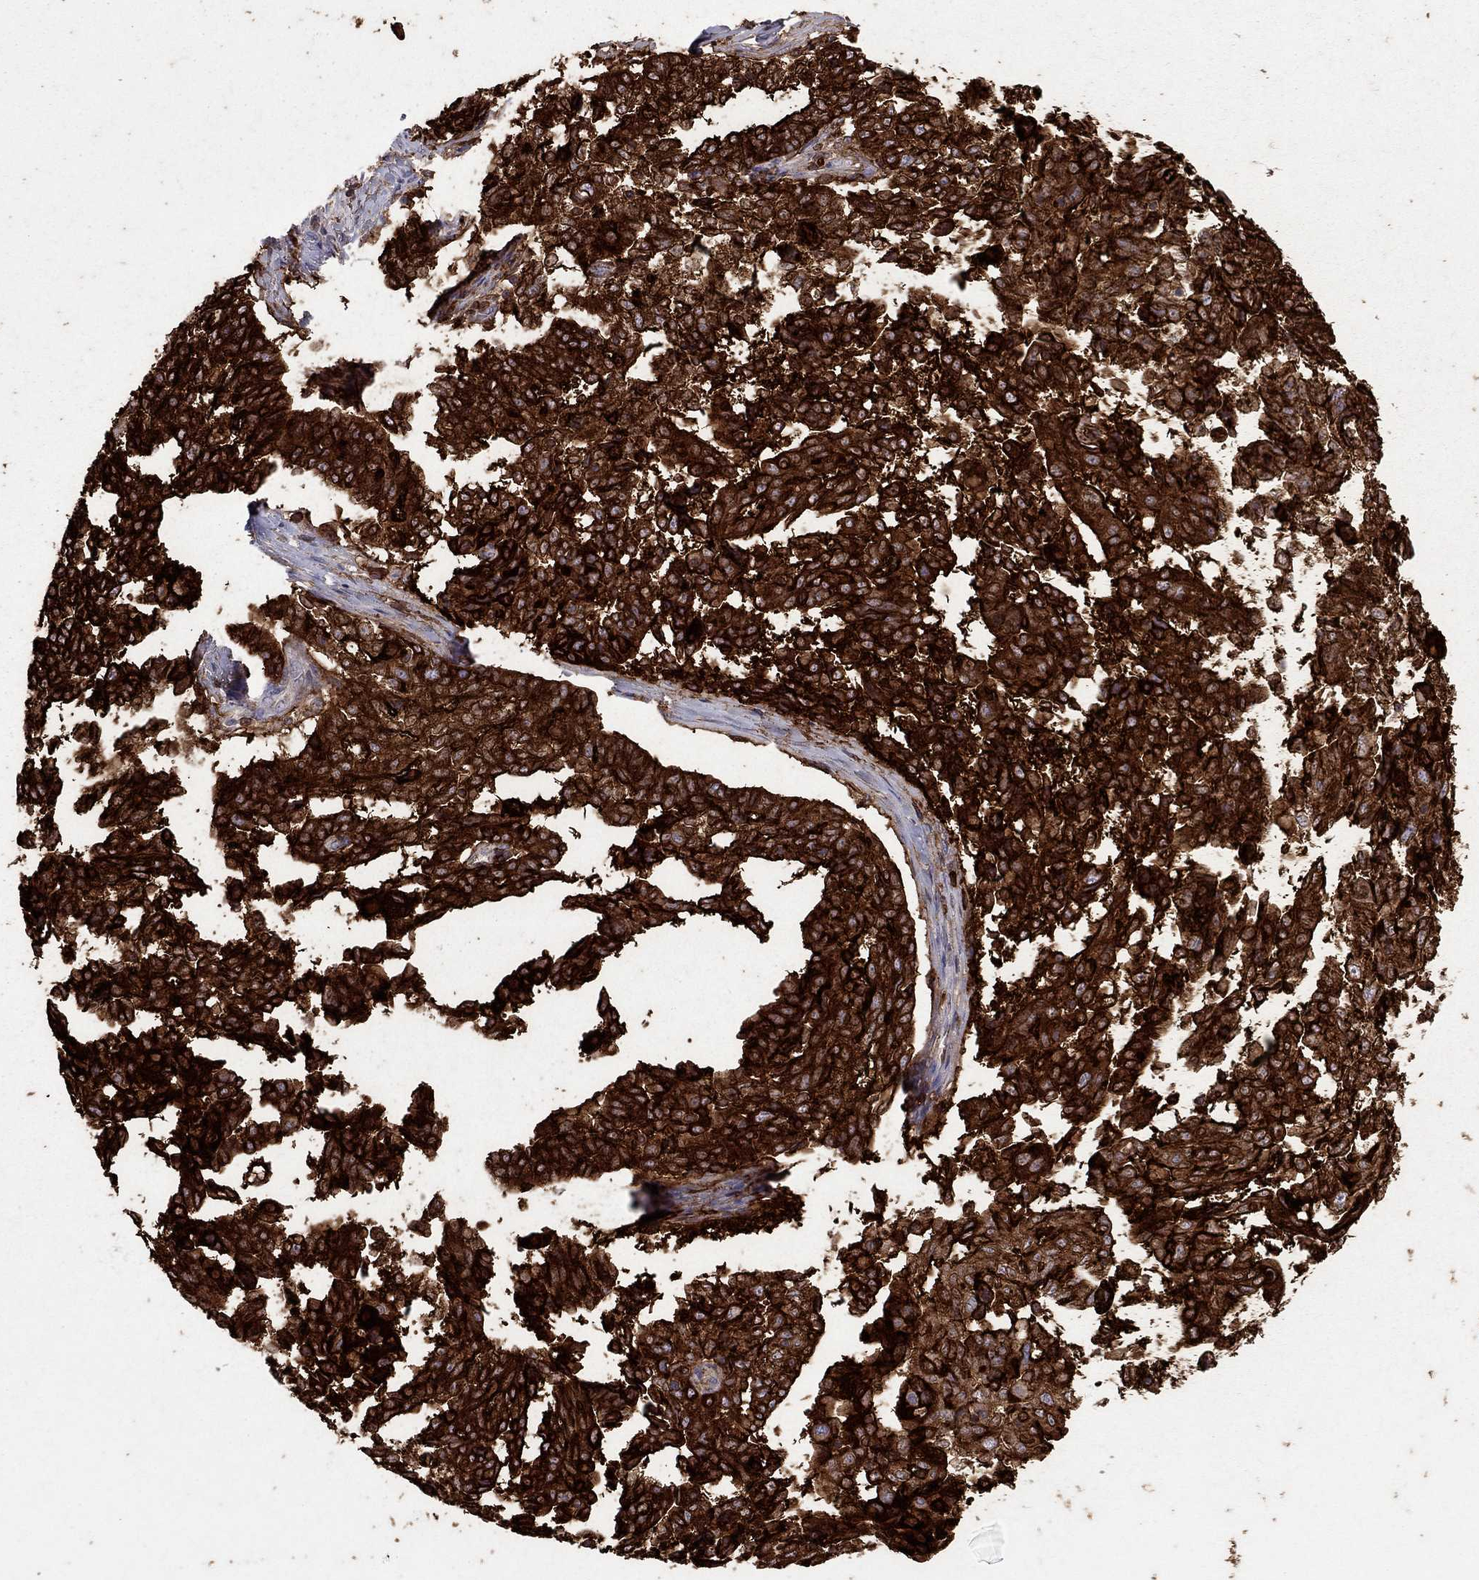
{"staining": {"intensity": "strong", "quantity": ">75%", "location": "cytoplasmic/membranous"}, "tissue": "ovarian cancer", "cell_type": "Tumor cells", "image_type": "cancer", "snomed": [{"axis": "morphology", "description": "Cystadenocarcinoma, serous, NOS"}, {"axis": "topography", "description": "Ovary"}], "caption": "About >75% of tumor cells in serous cystadenocarcinoma (ovarian) show strong cytoplasmic/membranous protein staining as visualized by brown immunohistochemical staining.", "gene": "MUC16", "patient": {"sex": "female", "age": 67}}